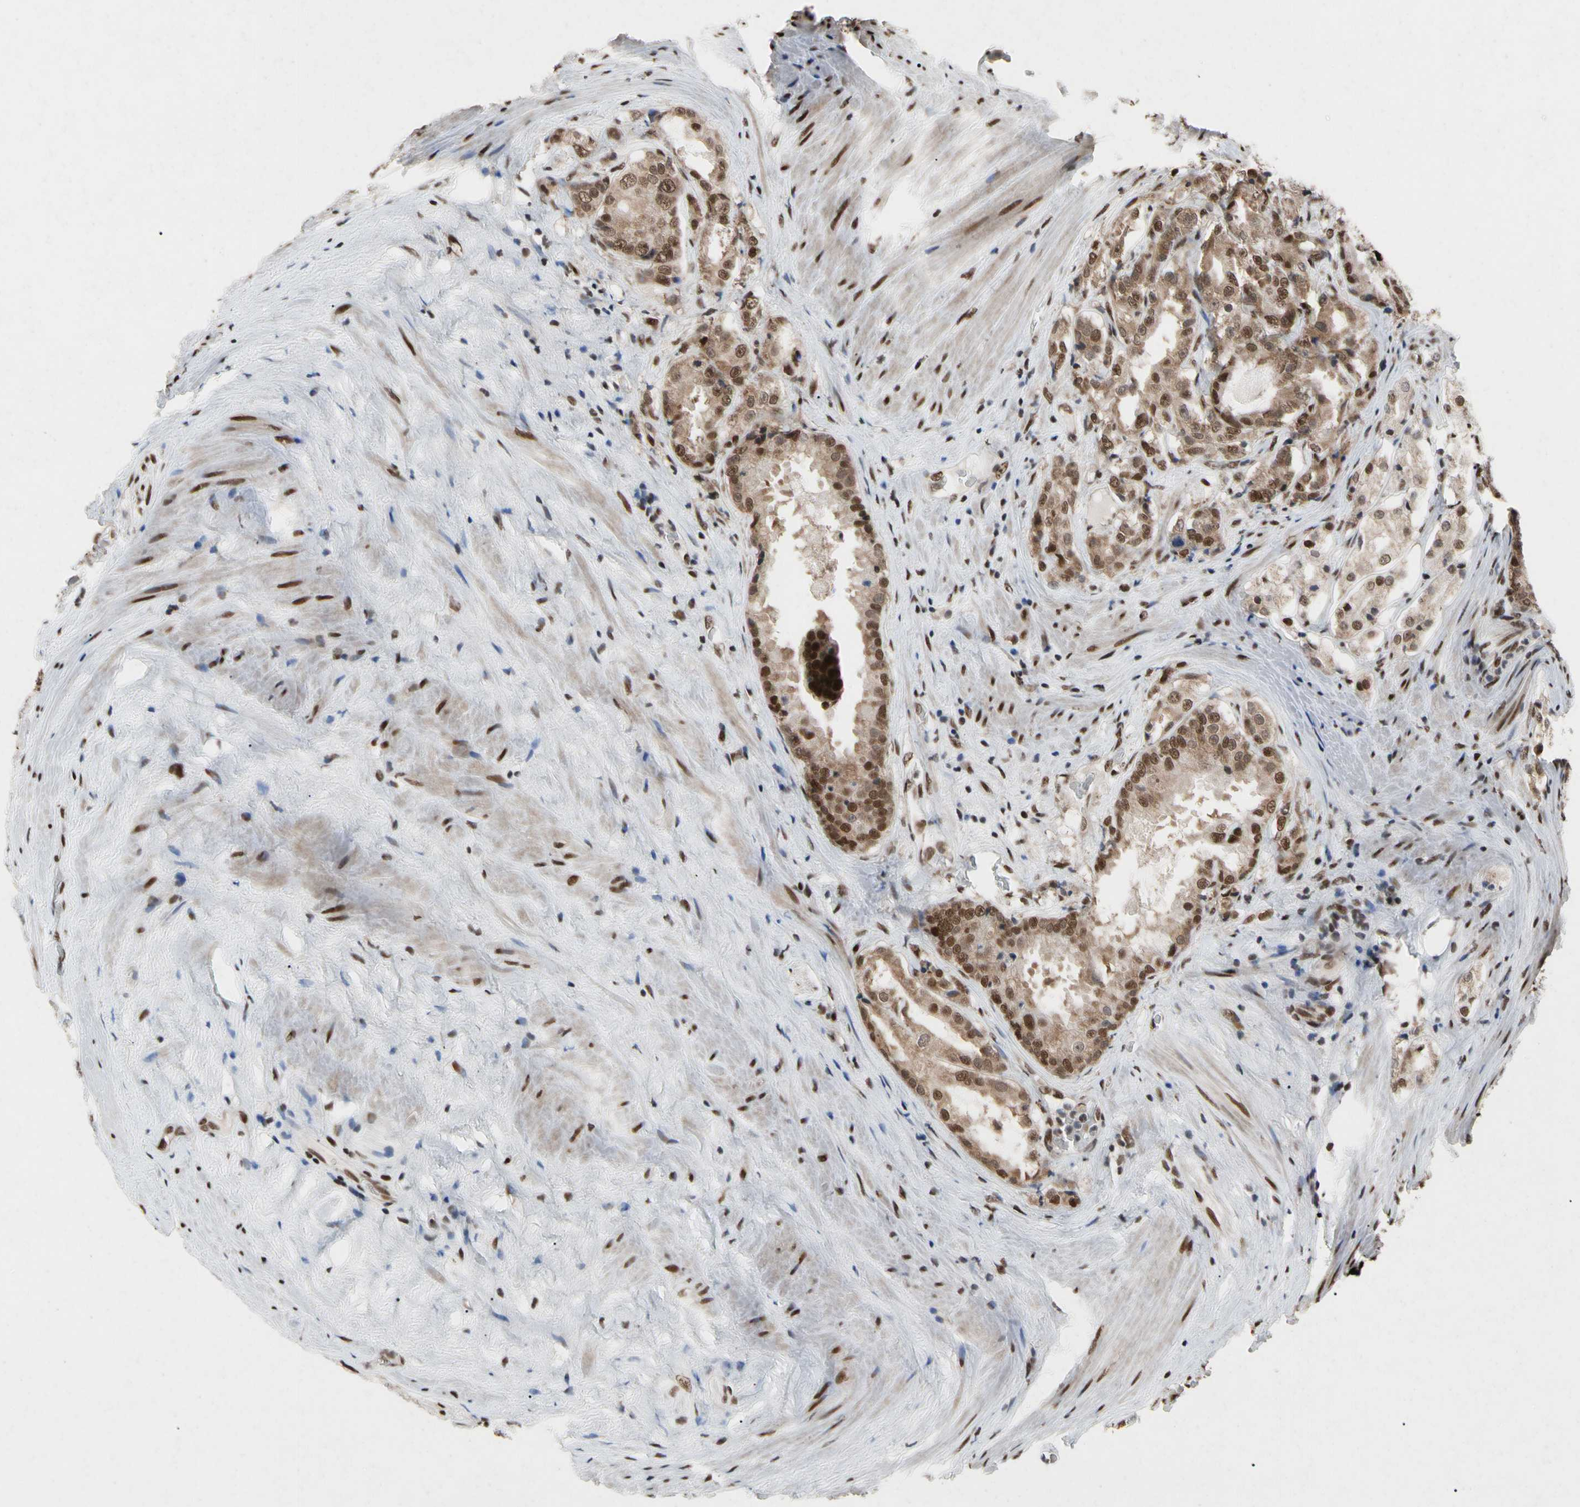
{"staining": {"intensity": "moderate", "quantity": ">75%", "location": "cytoplasmic/membranous,nuclear"}, "tissue": "prostate cancer", "cell_type": "Tumor cells", "image_type": "cancer", "snomed": [{"axis": "morphology", "description": "Adenocarcinoma, High grade"}, {"axis": "topography", "description": "Prostate"}], "caption": "IHC staining of prostate adenocarcinoma (high-grade), which shows medium levels of moderate cytoplasmic/membranous and nuclear positivity in about >75% of tumor cells indicating moderate cytoplasmic/membranous and nuclear protein positivity. The staining was performed using DAB (brown) for protein detection and nuclei were counterstained in hematoxylin (blue).", "gene": "FAM98B", "patient": {"sex": "male", "age": 73}}